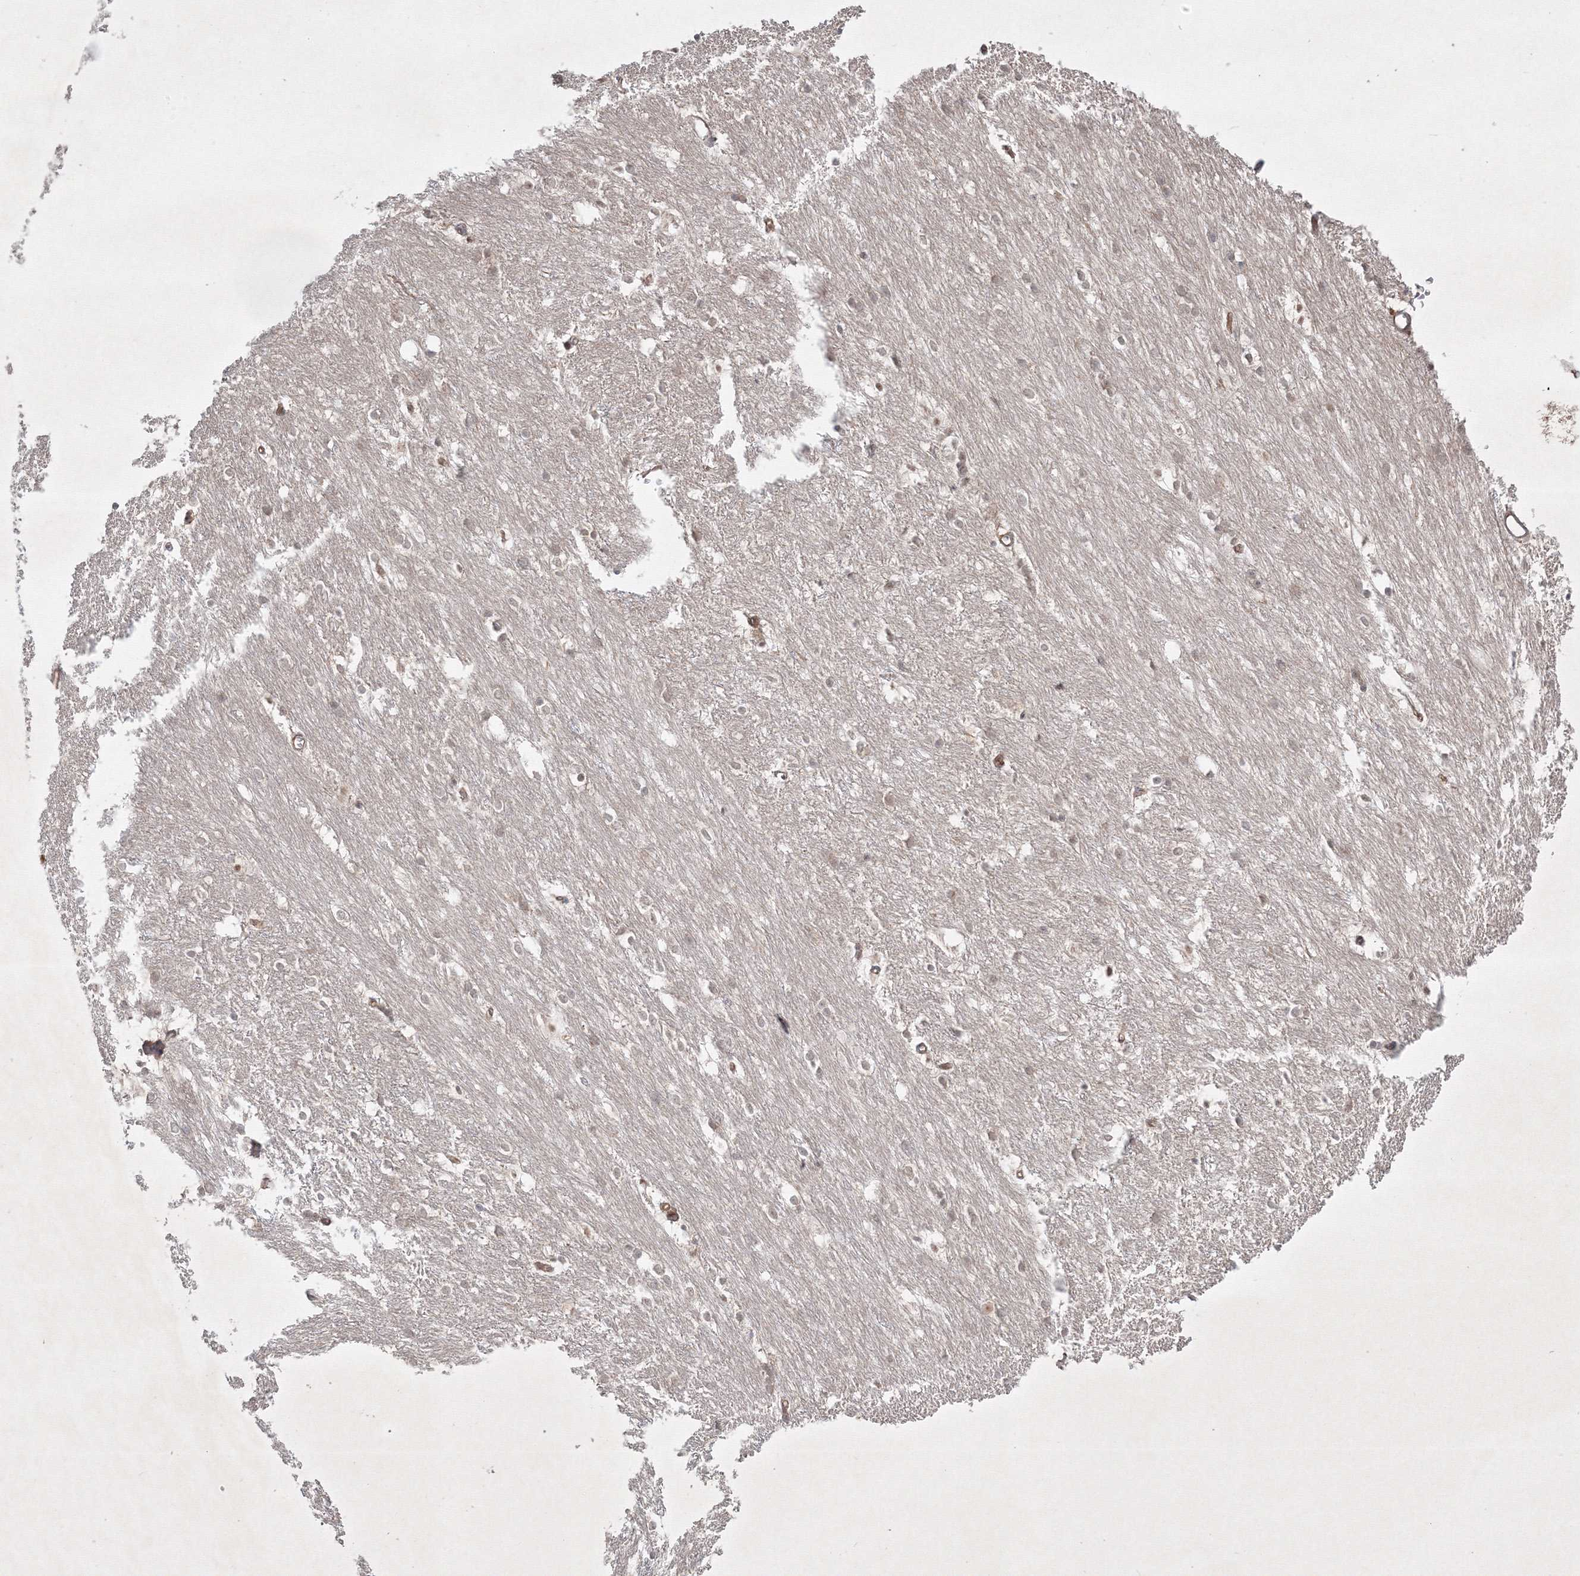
{"staining": {"intensity": "weak", "quantity": "<25%", "location": "cytoplasmic/membranous,nuclear"}, "tissue": "caudate", "cell_type": "Glial cells", "image_type": "normal", "snomed": [{"axis": "morphology", "description": "Normal tissue, NOS"}, {"axis": "topography", "description": "Lateral ventricle wall"}], "caption": "A histopathology image of caudate stained for a protein demonstrates no brown staining in glial cells.", "gene": "KIF20A", "patient": {"sex": "female", "age": 19}}